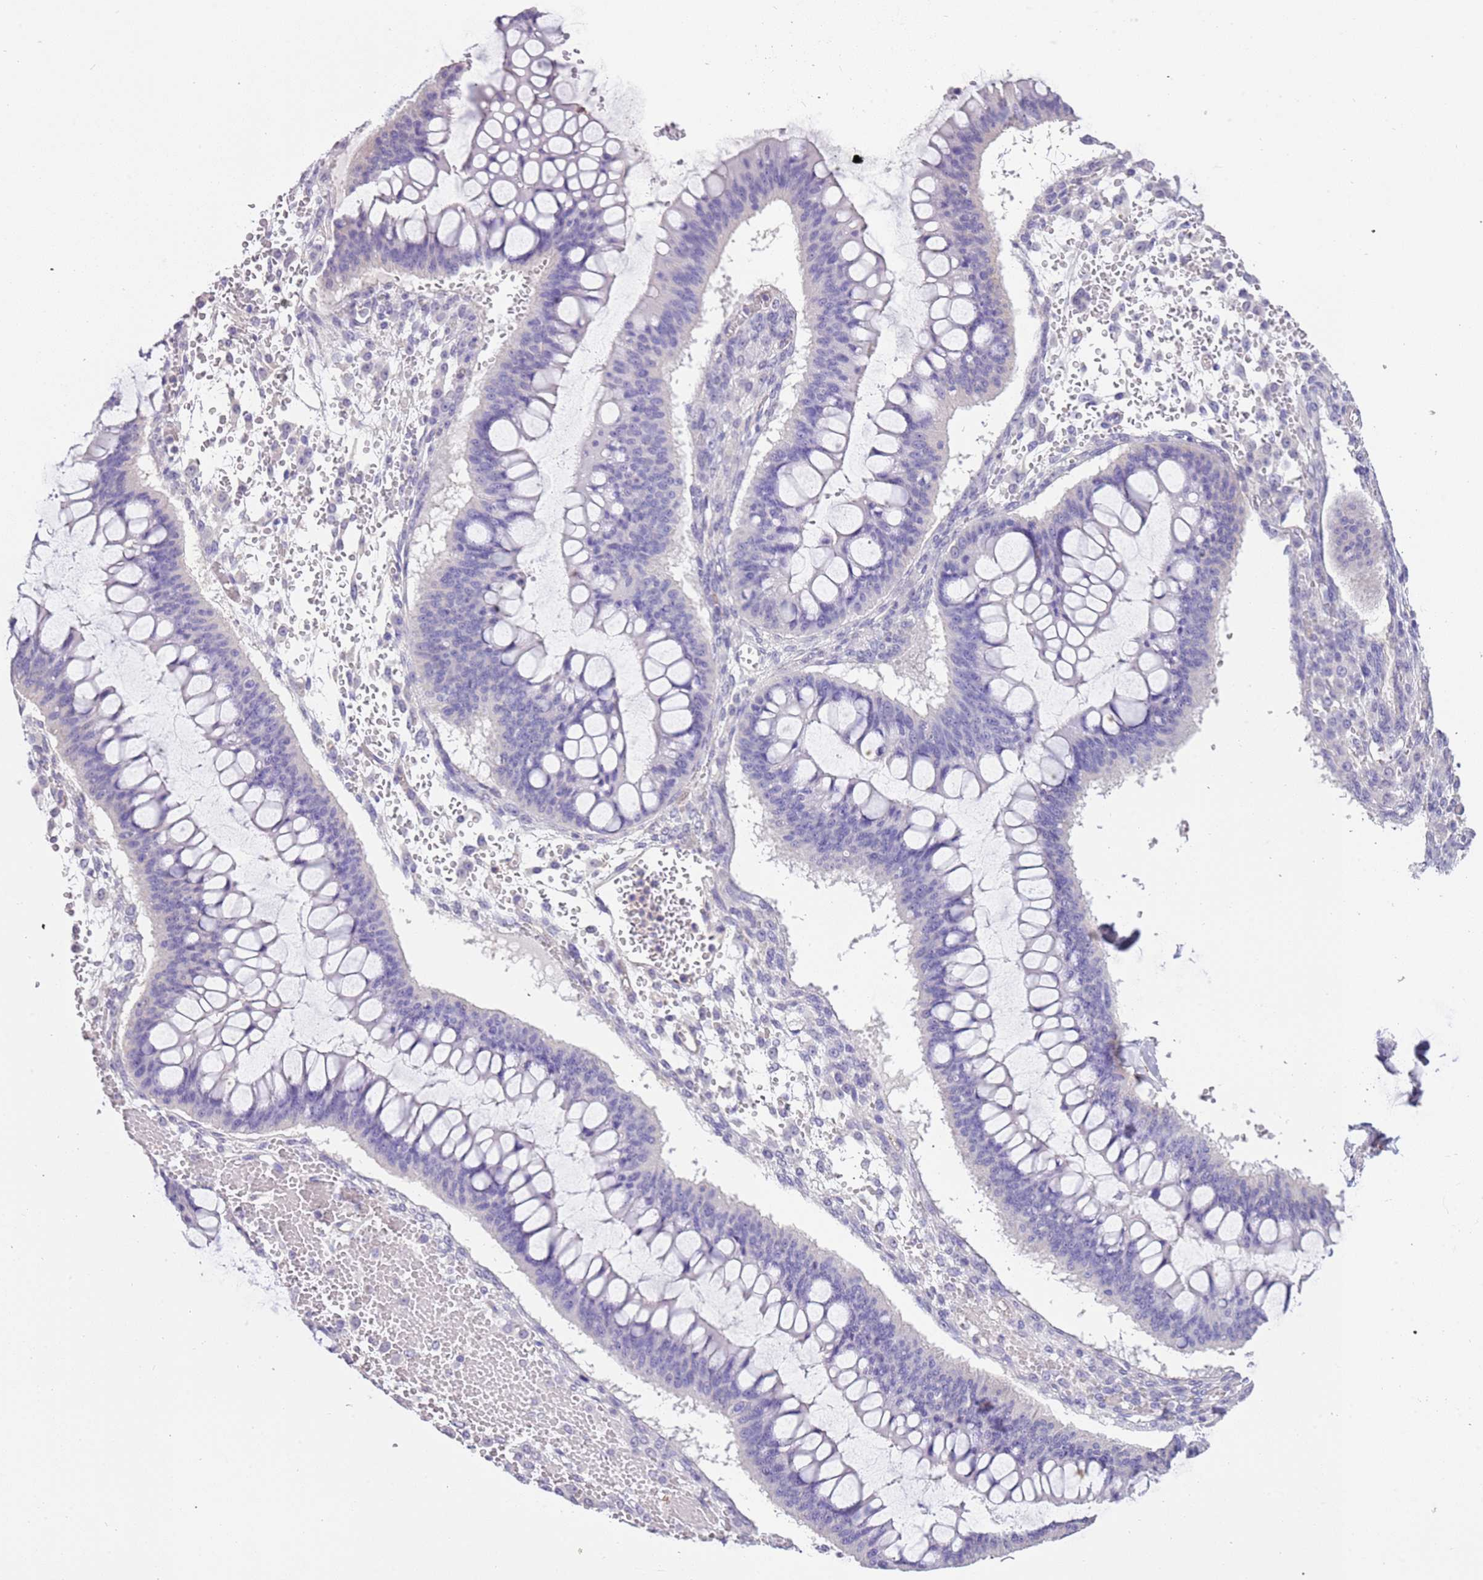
{"staining": {"intensity": "negative", "quantity": "none", "location": "none"}, "tissue": "ovarian cancer", "cell_type": "Tumor cells", "image_type": "cancer", "snomed": [{"axis": "morphology", "description": "Cystadenocarcinoma, mucinous, NOS"}, {"axis": "topography", "description": "Ovary"}], "caption": "This is an immunohistochemistry image of human mucinous cystadenocarcinoma (ovarian). There is no positivity in tumor cells.", "gene": "PCGF2", "patient": {"sex": "female", "age": 73}}